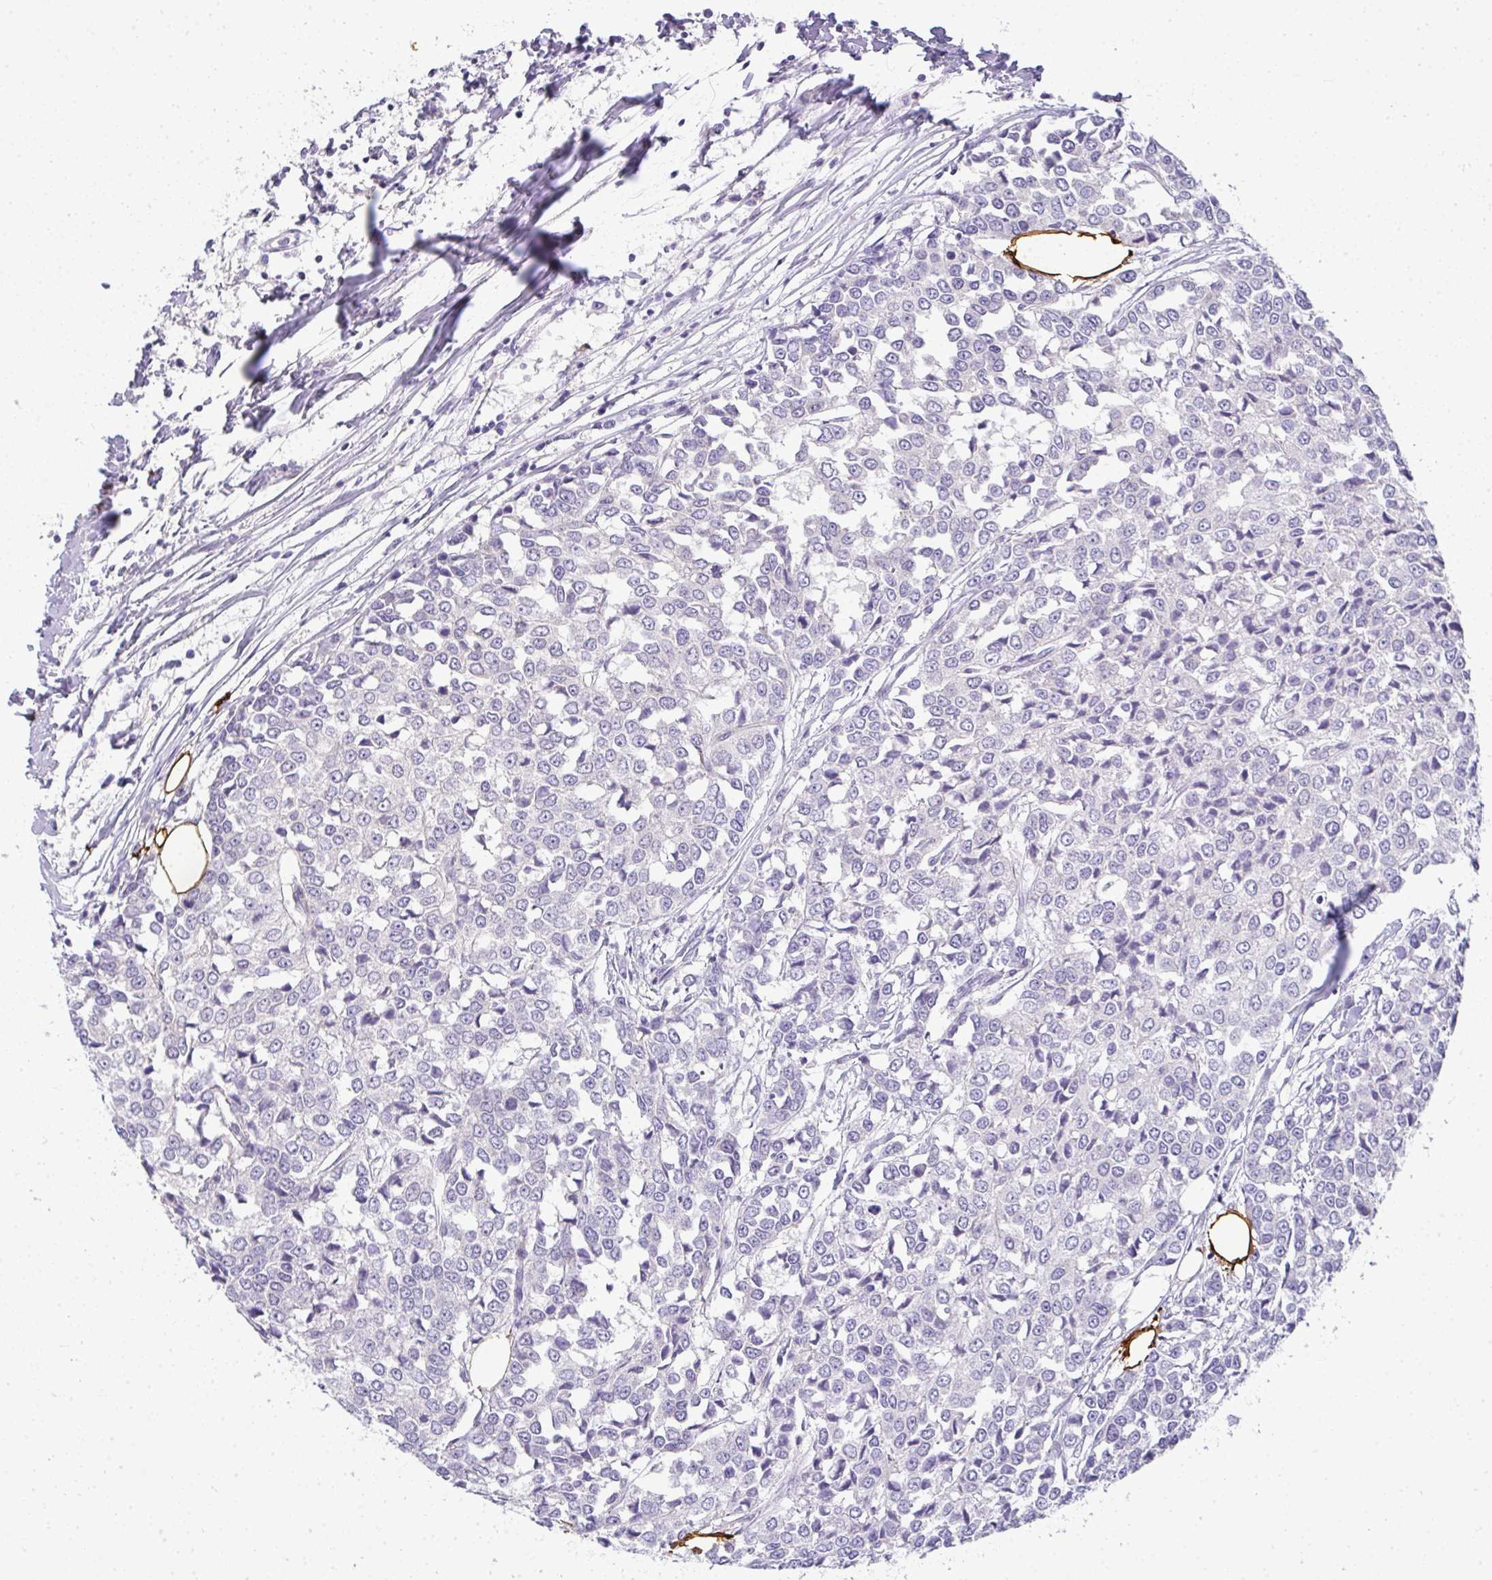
{"staining": {"intensity": "negative", "quantity": "none", "location": "none"}, "tissue": "breast cancer", "cell_type": "Tumor cells", "image_type": "cancer", "snomed": [{"axis": "morphology", "description": "Duct carcinoma"}, {"axis": "topography", "description": "Breast"}], "caption": "IHC photomicrograph of breast invasive ductal carcinoma stained for a protein (brown), which exhibits no expression in tumor cells.", "gene": "LIPE", "patient": {"sex": "female", "age": 80}}